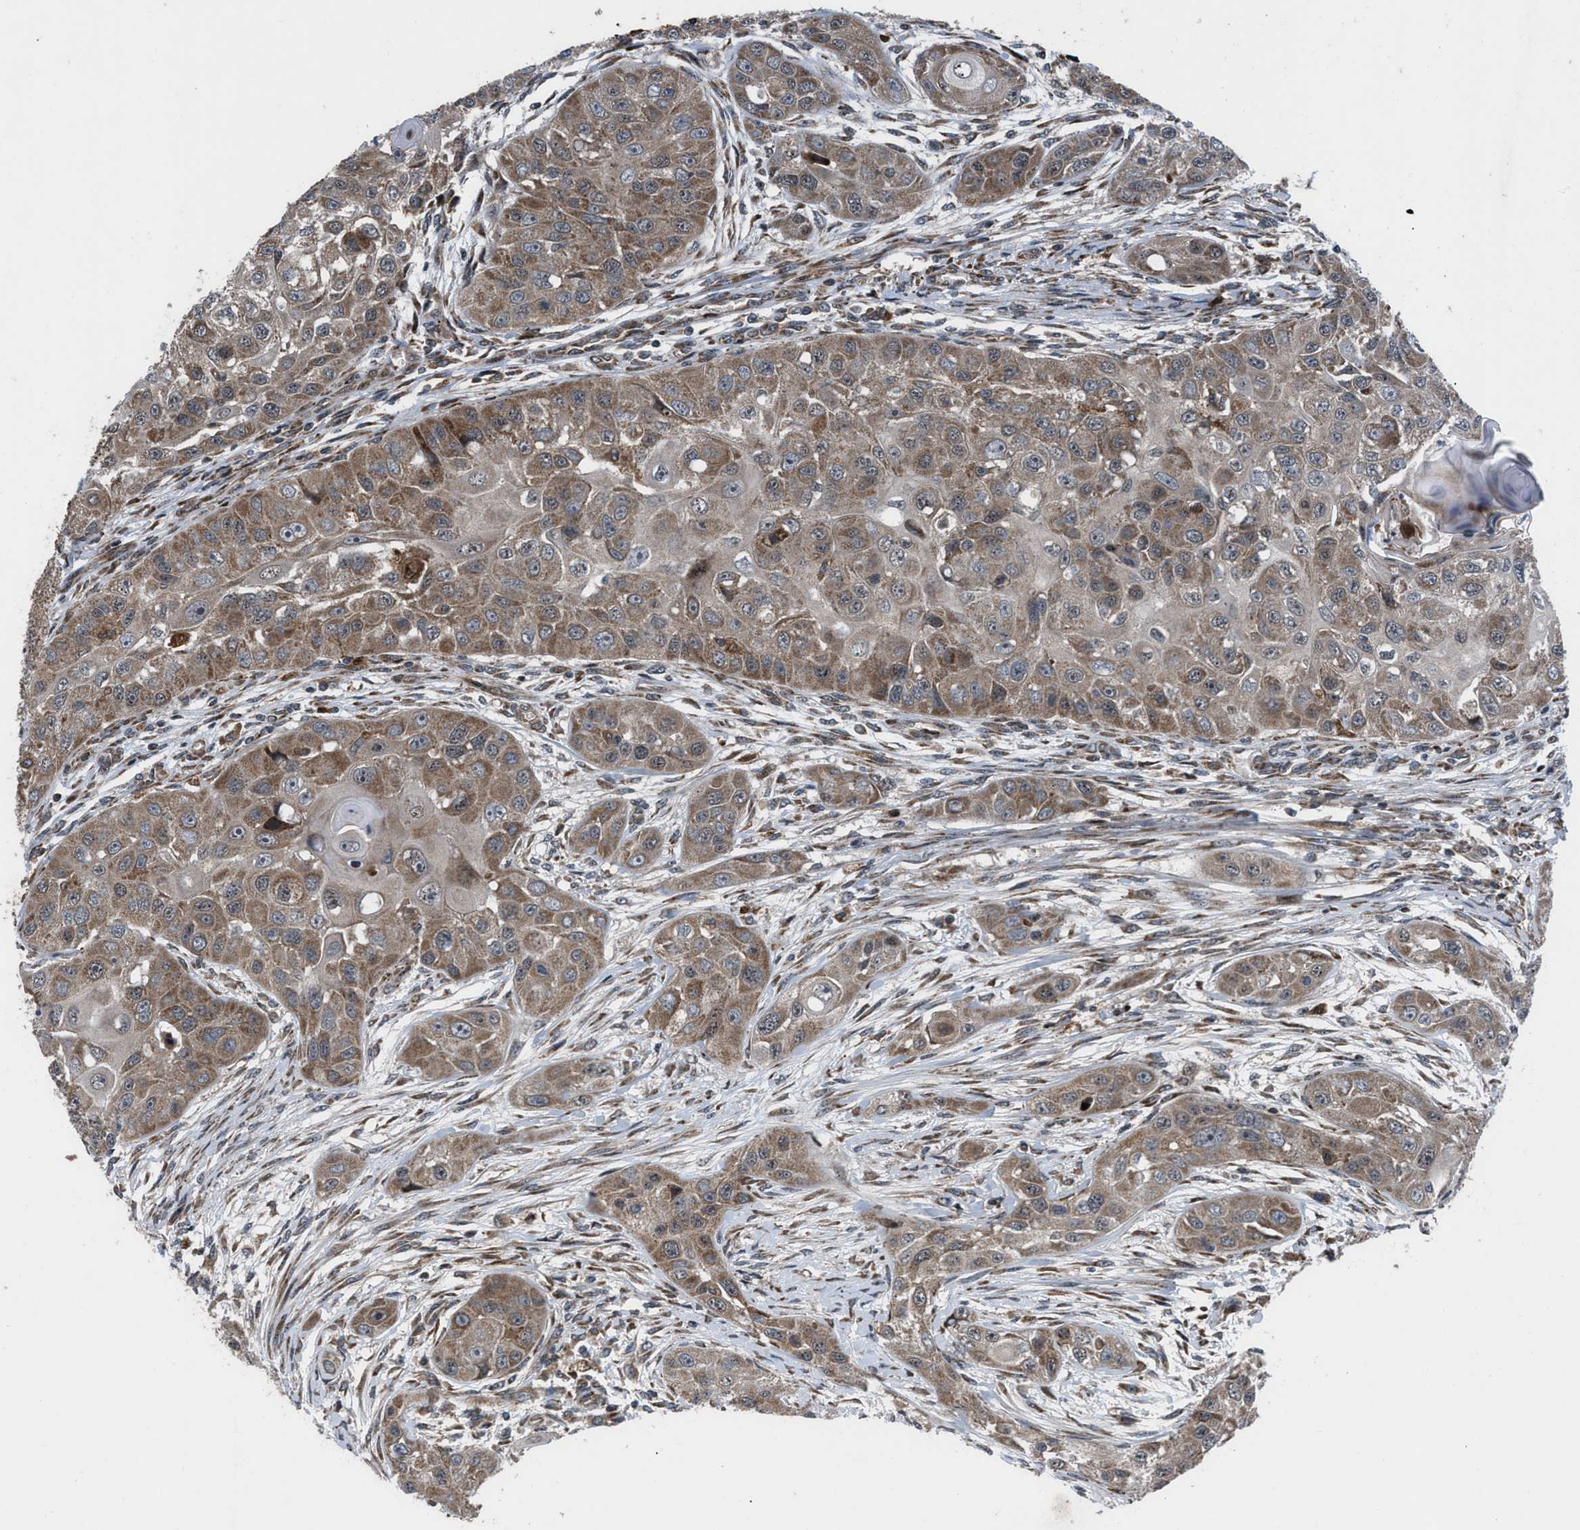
{"staining": {"intensity": "moderate", "quantity": ">75%", "location": "cytoplasmic/membranous"}, "tissue": "head and neck cancer", "cell_type": "Tumor cells", "image_type": "cancer", "snomed": [{"axis": "morphology", "description": "Normal tissue, NOS"}, {"axis": "morphology", "description": "Squamous cell carcinoma, NOS"}, {"axis": "topography", "description": "Skeletal muscle"}, {"axis": "topography", "description": "Head-Neck"}], "caption": "Head and neck cancer (squamous cell carcinoma) was stained to show a protein in brown. There is medium levels of moderate cytoplasmic/membranous expression in approximately >75% of tumor cells.", "gene": "AP3M2", "patient": {"sex": "male", "age": 51}}